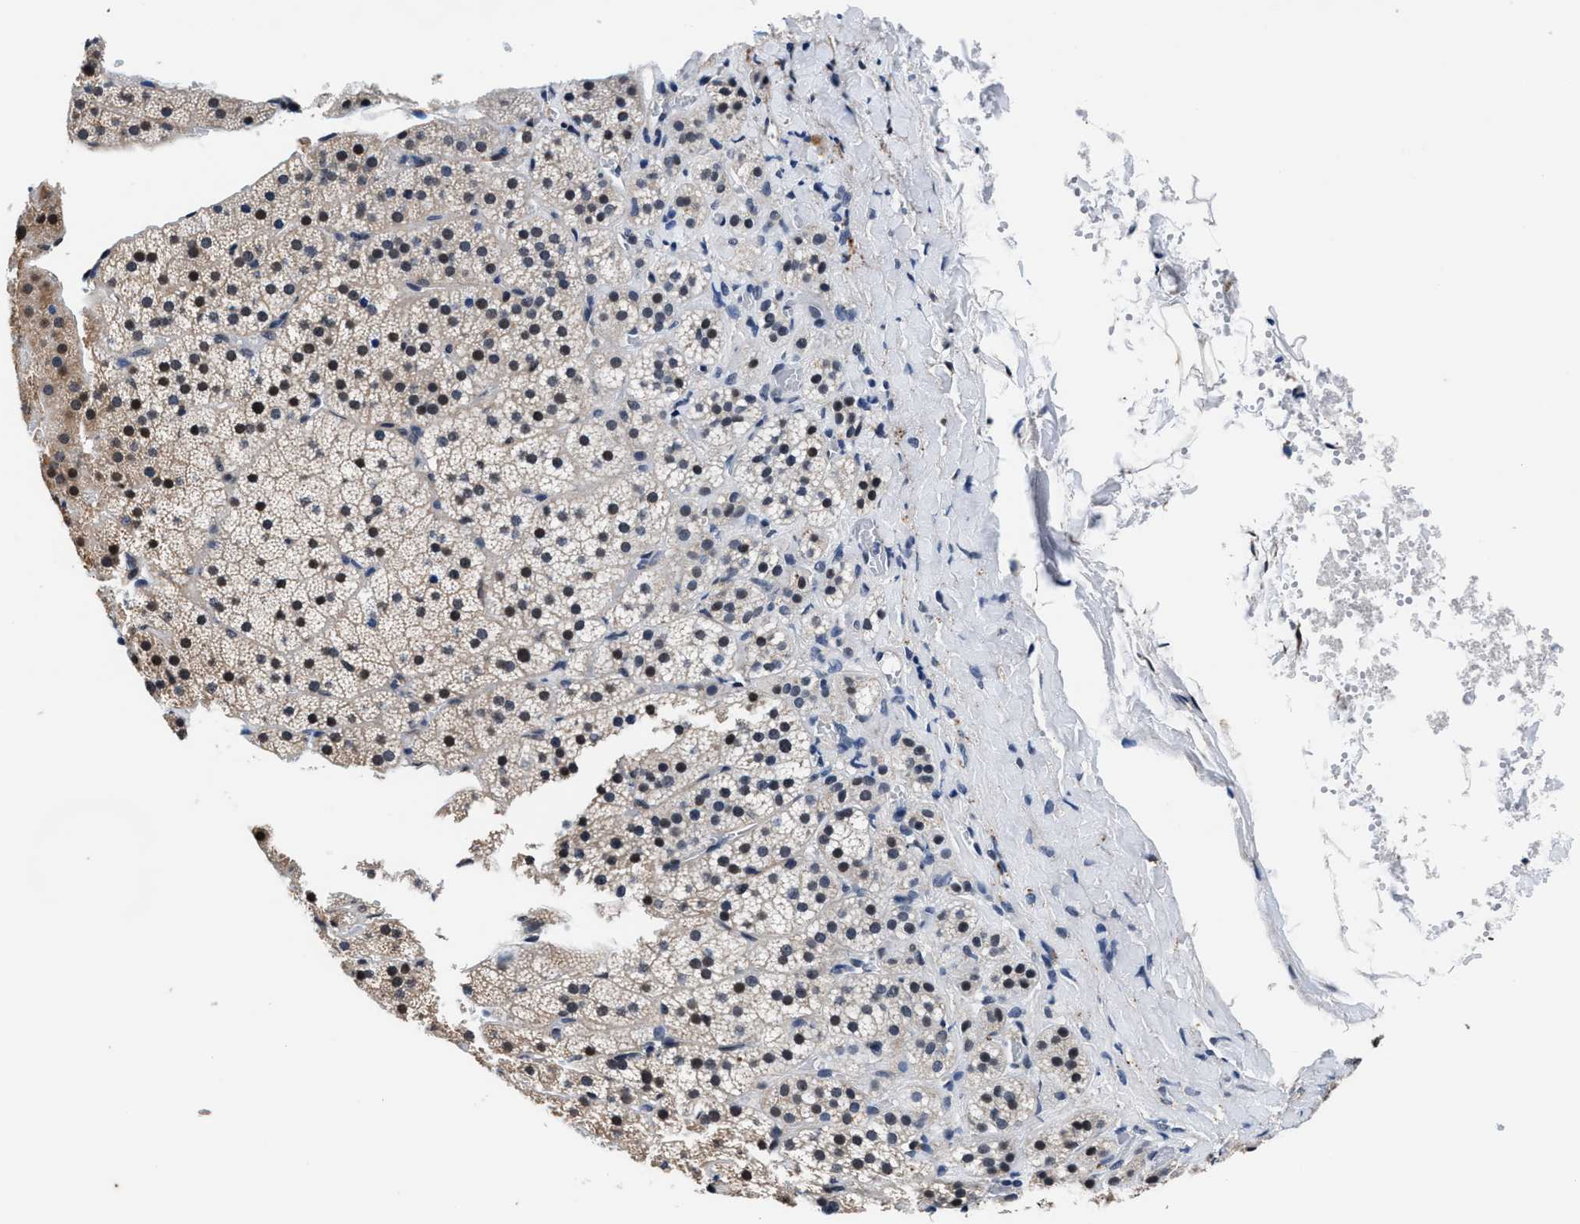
{"staining": {"intensity": "strong", "quantity": "25%-75%", "location": "cytoplasmic/membranous,nuclear"}, "tissue": "adrenal gland", "cell_type": "Glandular cells", "image_type": "normal", "snomed": [{"axis": "morphology", "description": "Normal tissue, NOS"}, {"axis": "topography", "description": "Adrenal gland"}], "caption": "Strong cytoplasmic/membranous,nuclear positivity is identified in about 25%-75% of glandular cells in benign adrenal gland. (DAB IHC with brightfield microscopy, high magnification).", "gene": "USP16", "patient": {"sex": "female", "age": 44}}